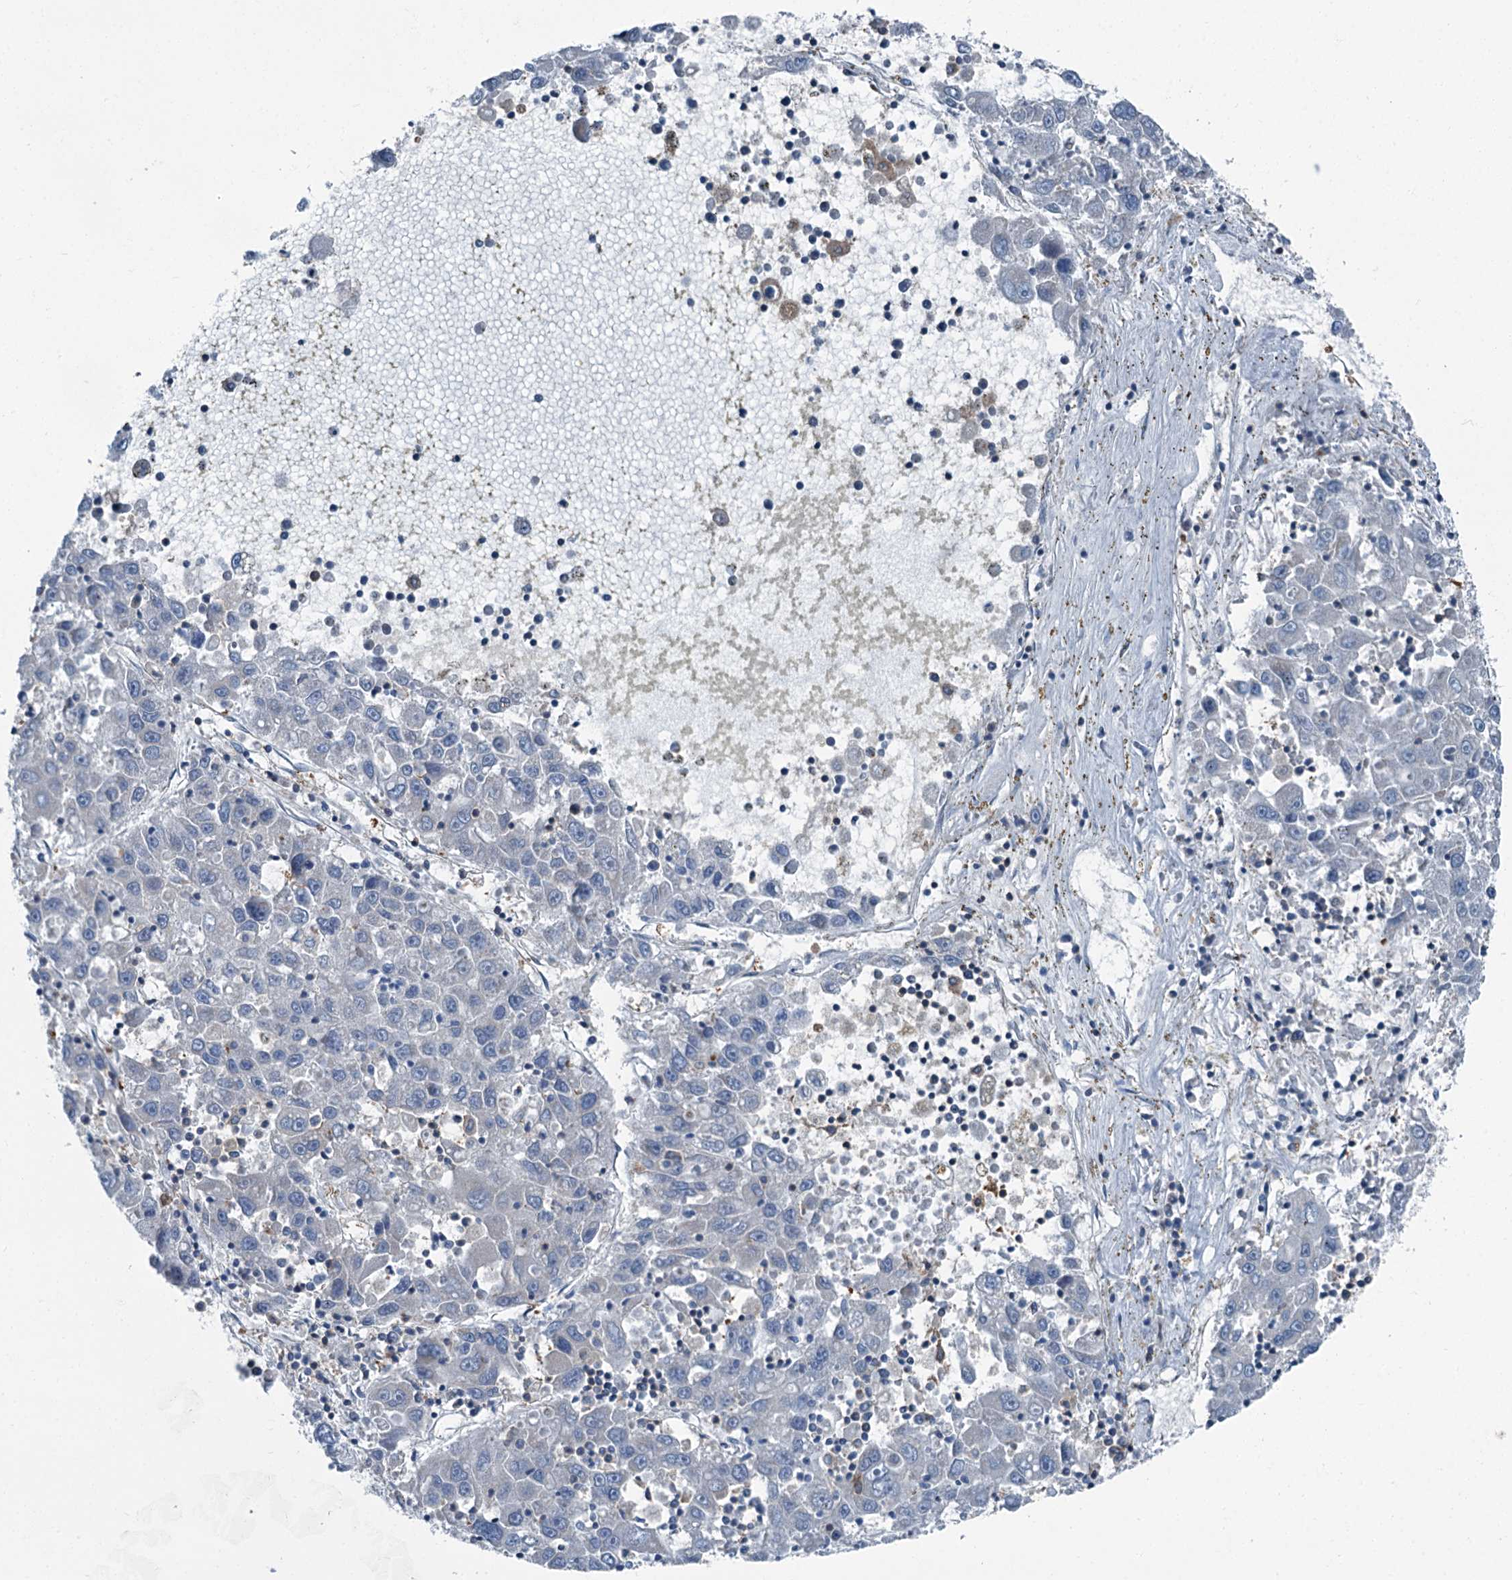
{"staining": {"intensity": "negative", "quantity": "none", "location": "none"}, "tissue": "liver cancer", "cell_type": "Tumor cells", "image_type": "cancer", "snomed": [{"axis": "morphology", "description": "Carcinoma, Hepatocellular, NOS"}, {"axis": "topography", "description": "Liver"}], "caption": "Immunohistochemical staining of liver cancer (hepatocellular carcinoma) displays no significant positivity in tumor cells.", "gene": "AXL", "patient": {"sex": "male", "age": 49}}